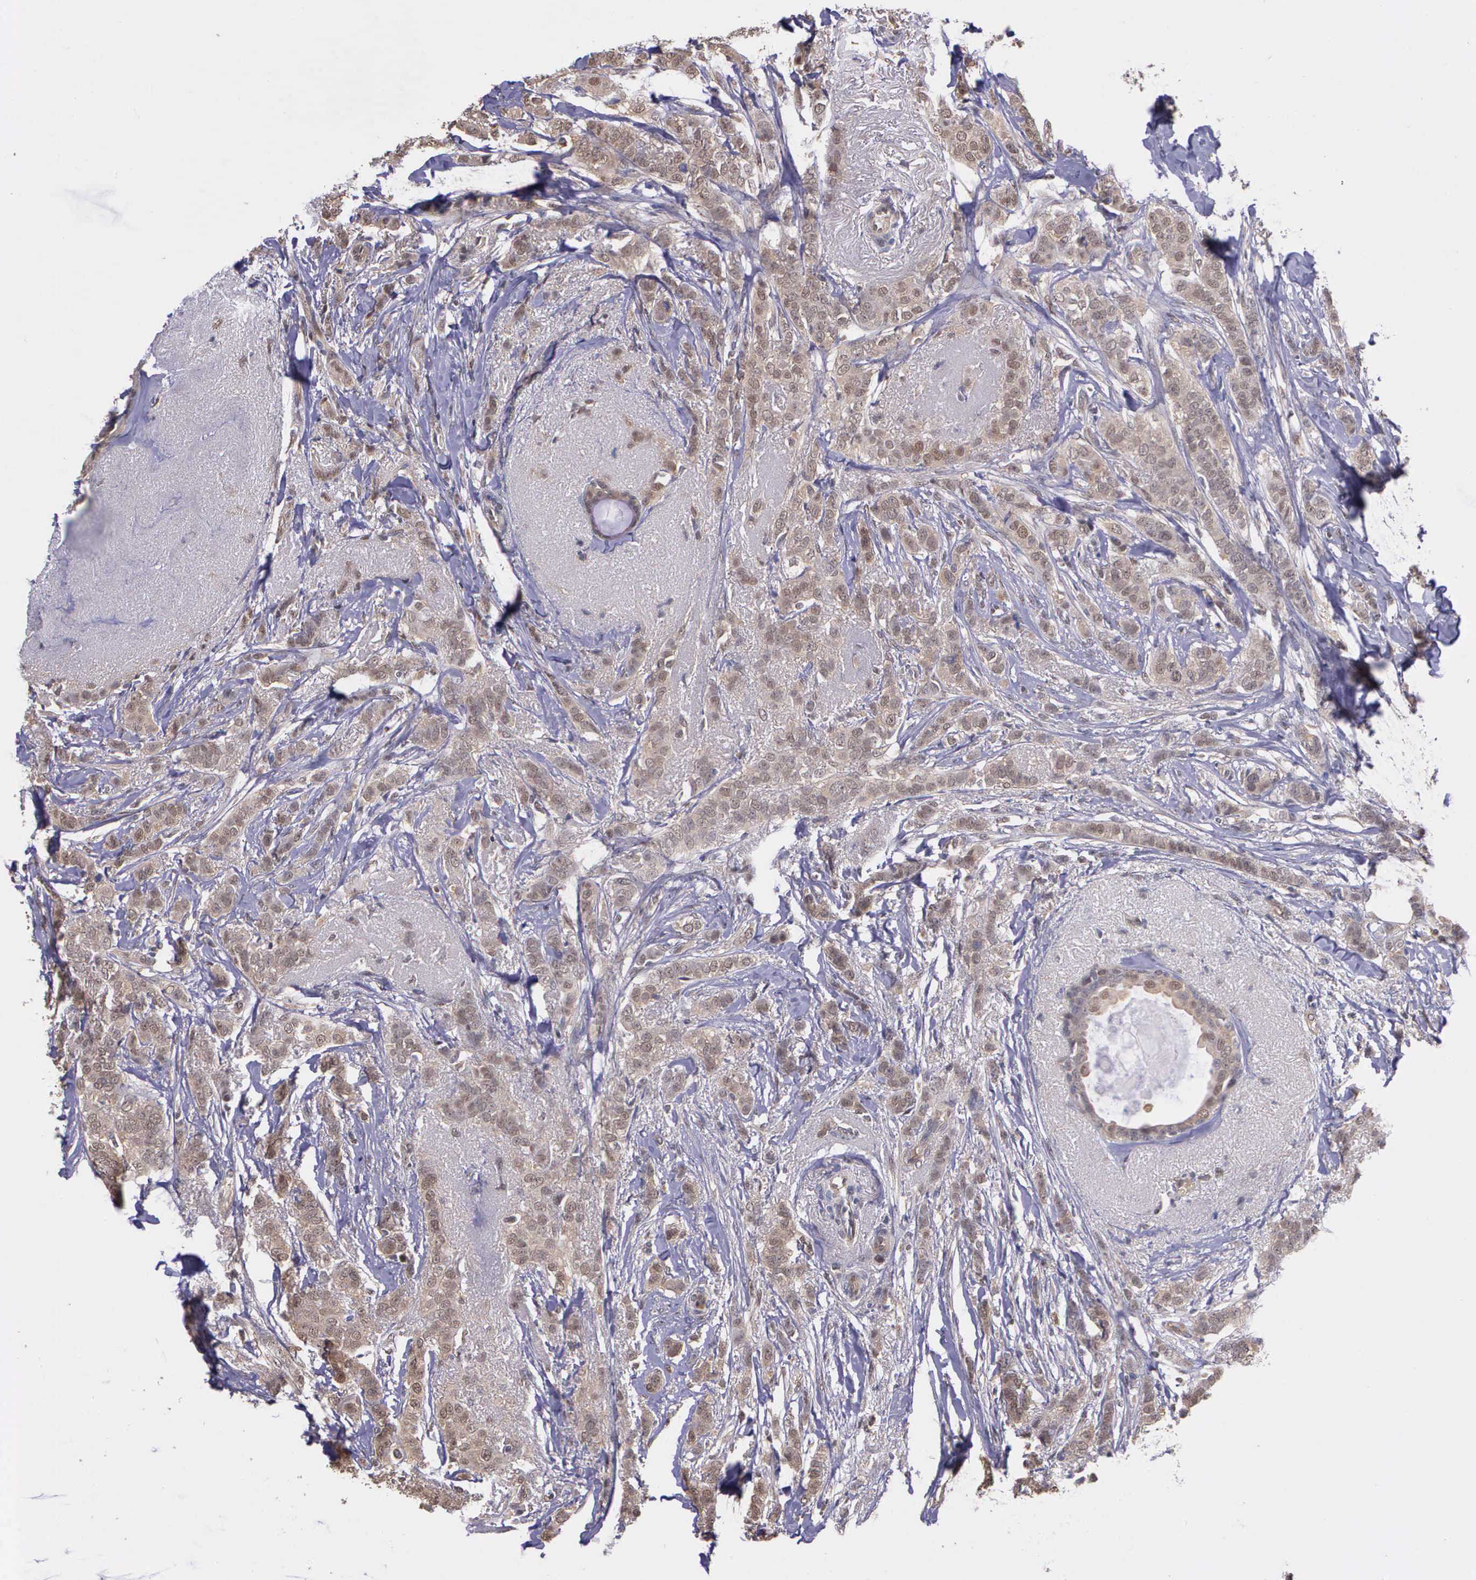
{"staining": {"intensity": "weak", "quantity": ">75%", "location": "cytoplasmic/membranous"}, "tissue": "breast cancer", "cell_type": "Tumor cells", "image_type": "cancer", "snomed": [{"axis": "morphology", "description": "Lobular carcinoma"}, {"axis": "topography", "description": "Breast"}], "caption": "Protein analysis of breast cancer tissue shows weak cytoplasmic/membranous expression in about >75% of tumor cells. The staining was performed using DAB to visualize the protein expression in brown, while the nuclei were stained in blue with hematoxylin (Magnification: 20x).", "gene": "PSMC1", "patient": {"sex": "female", "age": 55}}